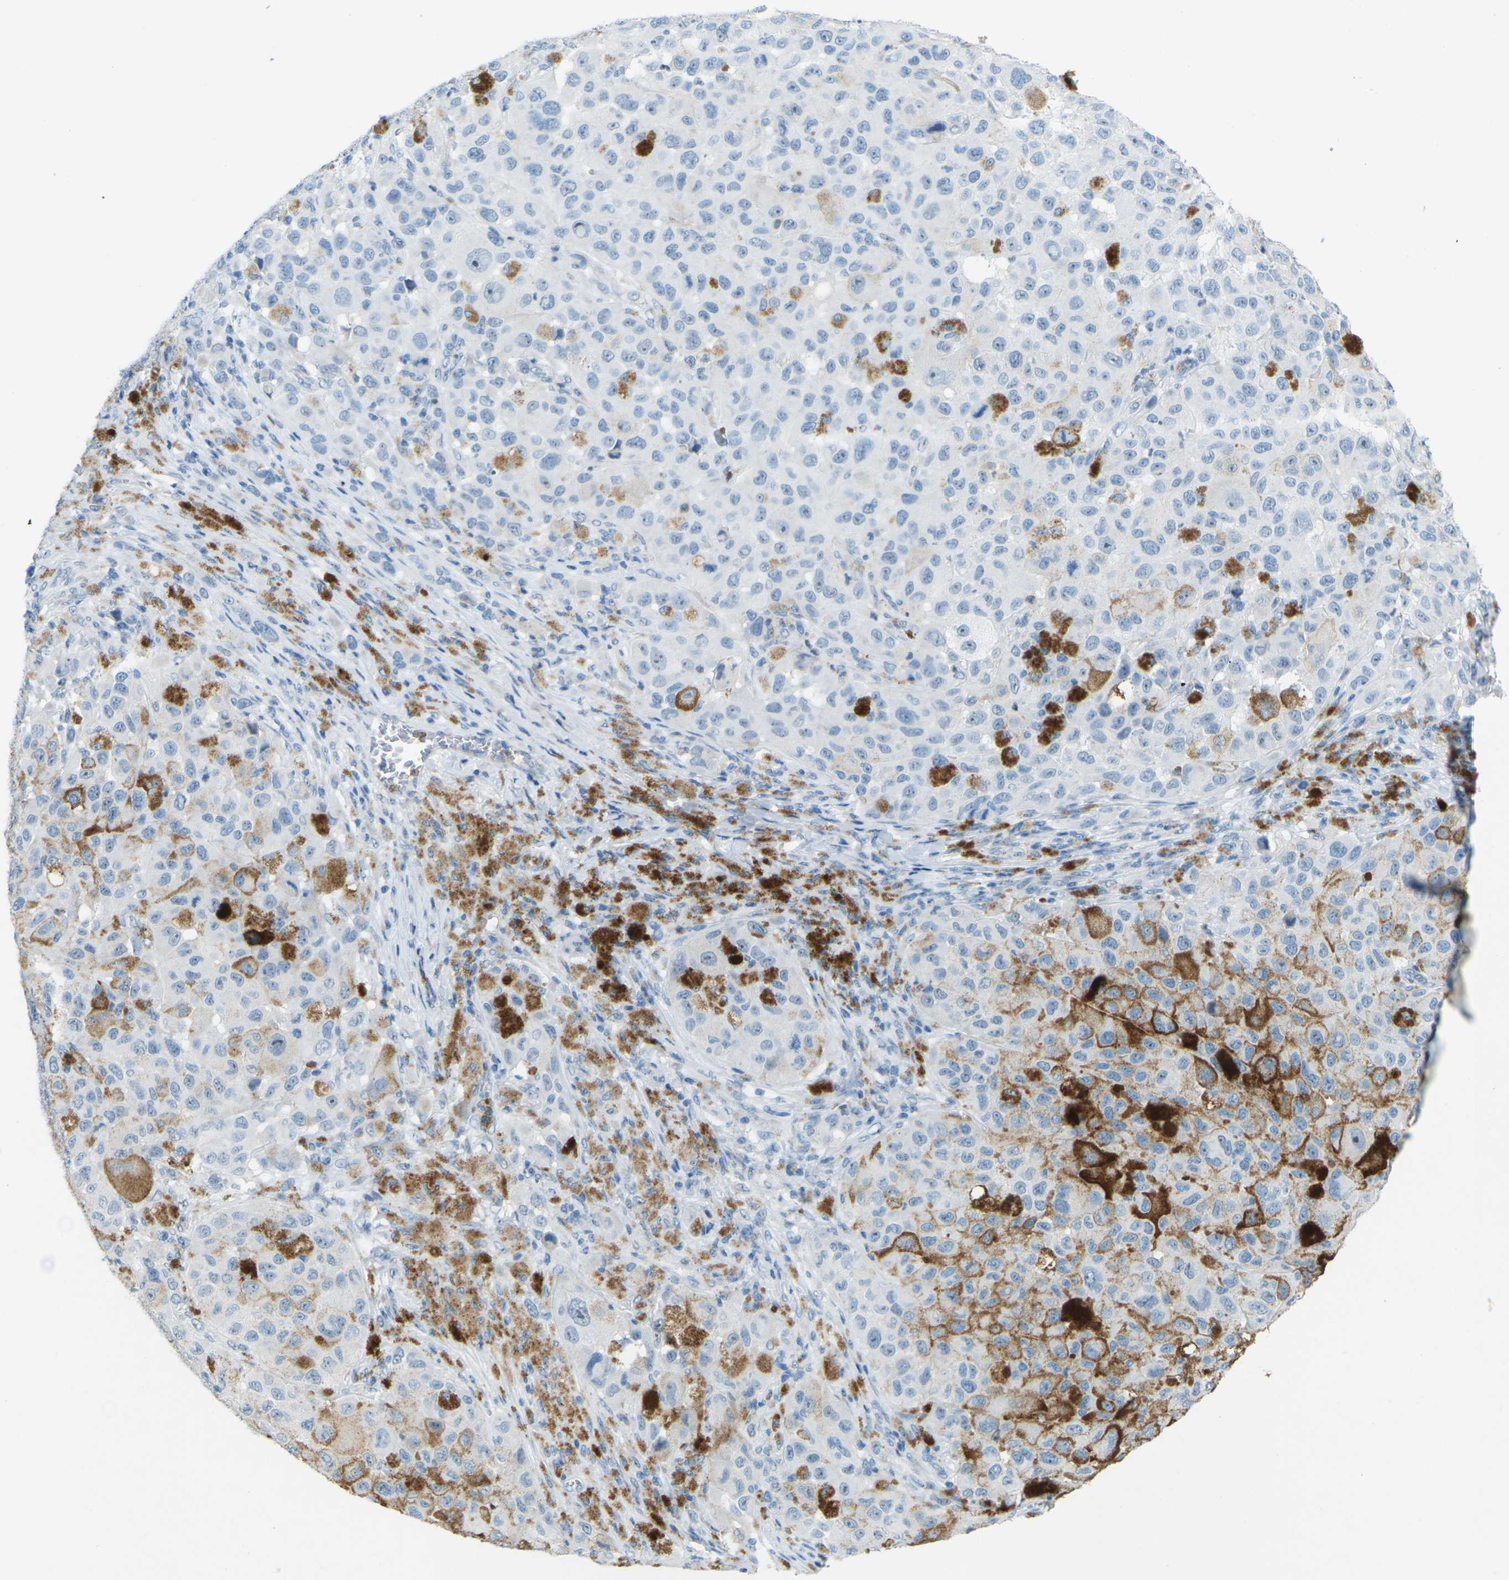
{"staining": {"intensity": "negative", "quantity": "none", "location": "none"}, "tissue": "melanoma", "cell_type": "Tumor cells", "image_type": "cancer", "snomed": [{"axis": "morphology", "description": "Malignant melanoma, NOS"}, {"axis": "topography", "description": "Skin"}], "caption": "There is no significant expression in tumor cells of malignant melanoma.", "gene": "CDH16", "patient": {"sex": "male", "age": 96}}